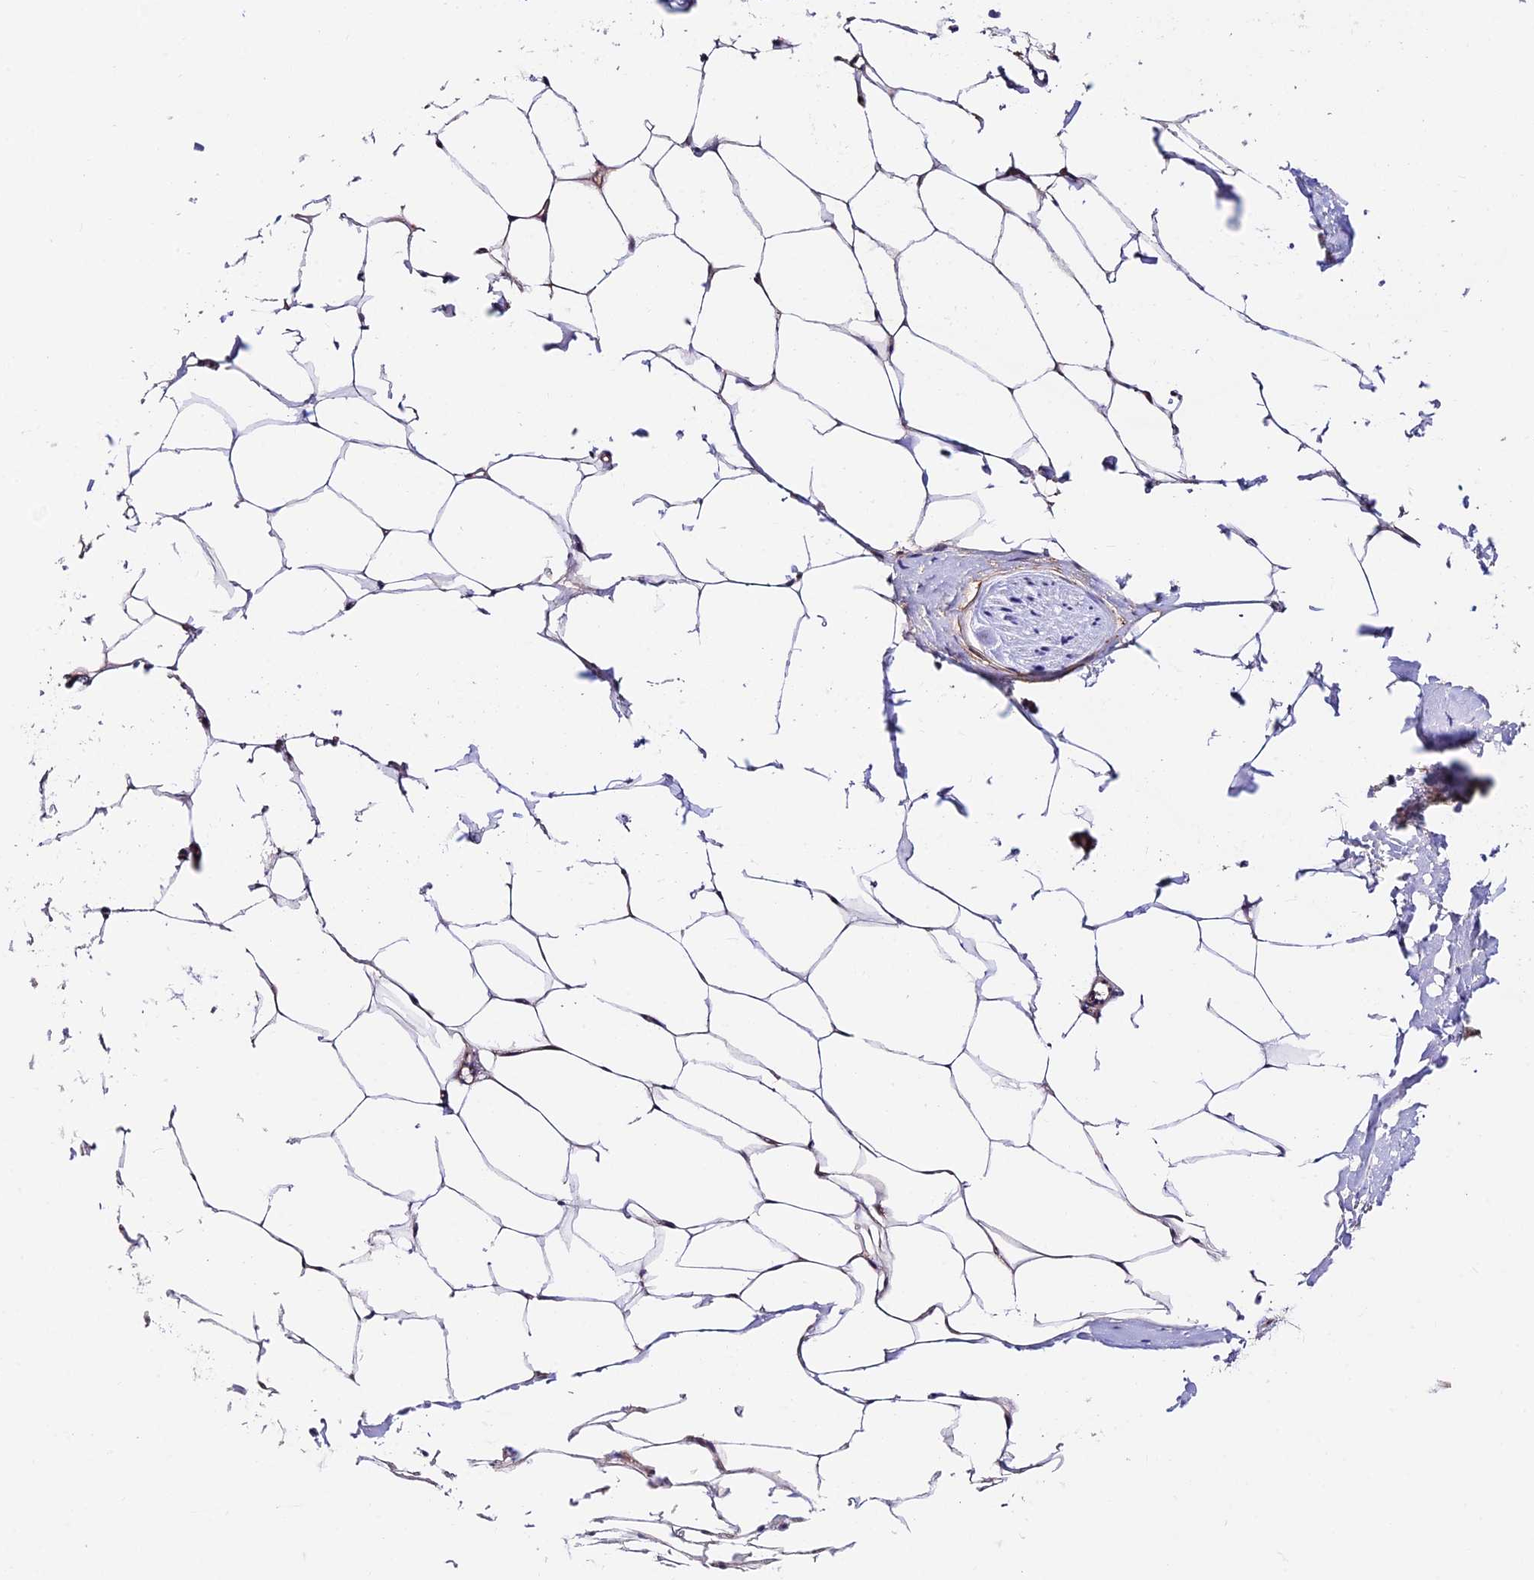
{"staining": {"intensity": "strong", "quantity": "25%-75%", "location": "nuclear"}, "tissue": "adipose tissue", "cell_type": "Adipocytes", "image_type": "normal", "snomed": [{"axis": "morphology", "description": "Normal tissue, NOS"}, {"axis": "morphology", "description": "Adenocarcinoma, Low grade"}, {"axis": "topography", "description": "Prostate"}, {"axis": "topography", "description": "Peripheral nerve tissue"}], "caption": "Strong nuclear protein staining is identified in about 25%-75% of adipocytes in adipose tissue. (Stains: DAB (3,3'-diaminobenzidine) in brown, nuclei in blue, Microscopy: brightfield microscopy at high magnification).", "gene": "RBM42", "patient": {"sex": "male", "age": 63}}